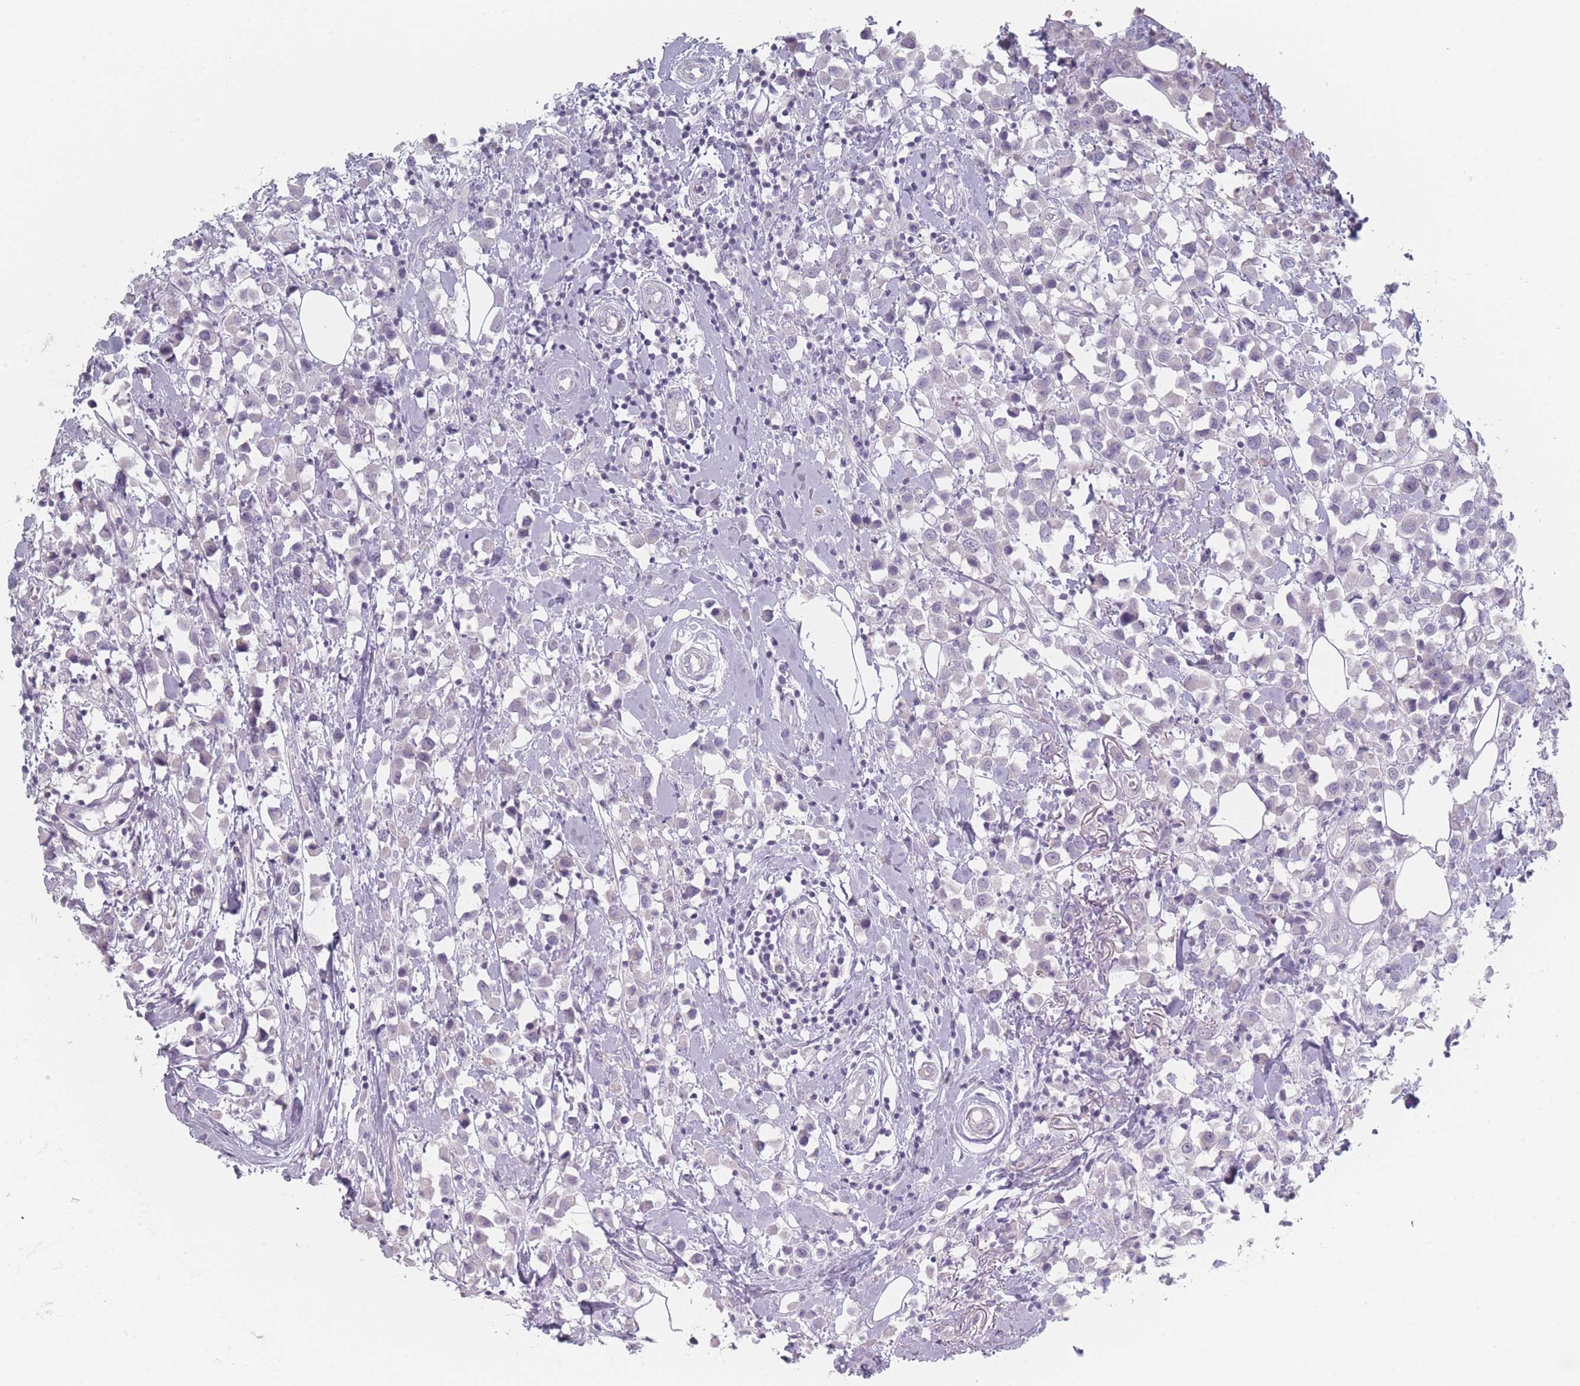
{"staining": {"intensity": "negative", "quantity": "none", "location": "none"}, "tissue": "breast cancer", "cell_type": "Tumor cells", "image_type": "cancer", "snomed": [{"axis": "morphology", "description": "Duct carcinoma"}, {"axis": "topography", "description": "Breast"}], "caption": "The photomicrograph exhibits no staining of tumor cells in breast cancer (intraductal carcinoma).", "gene": "RNF4", "patient": {"sex": "female", "age": 61}}